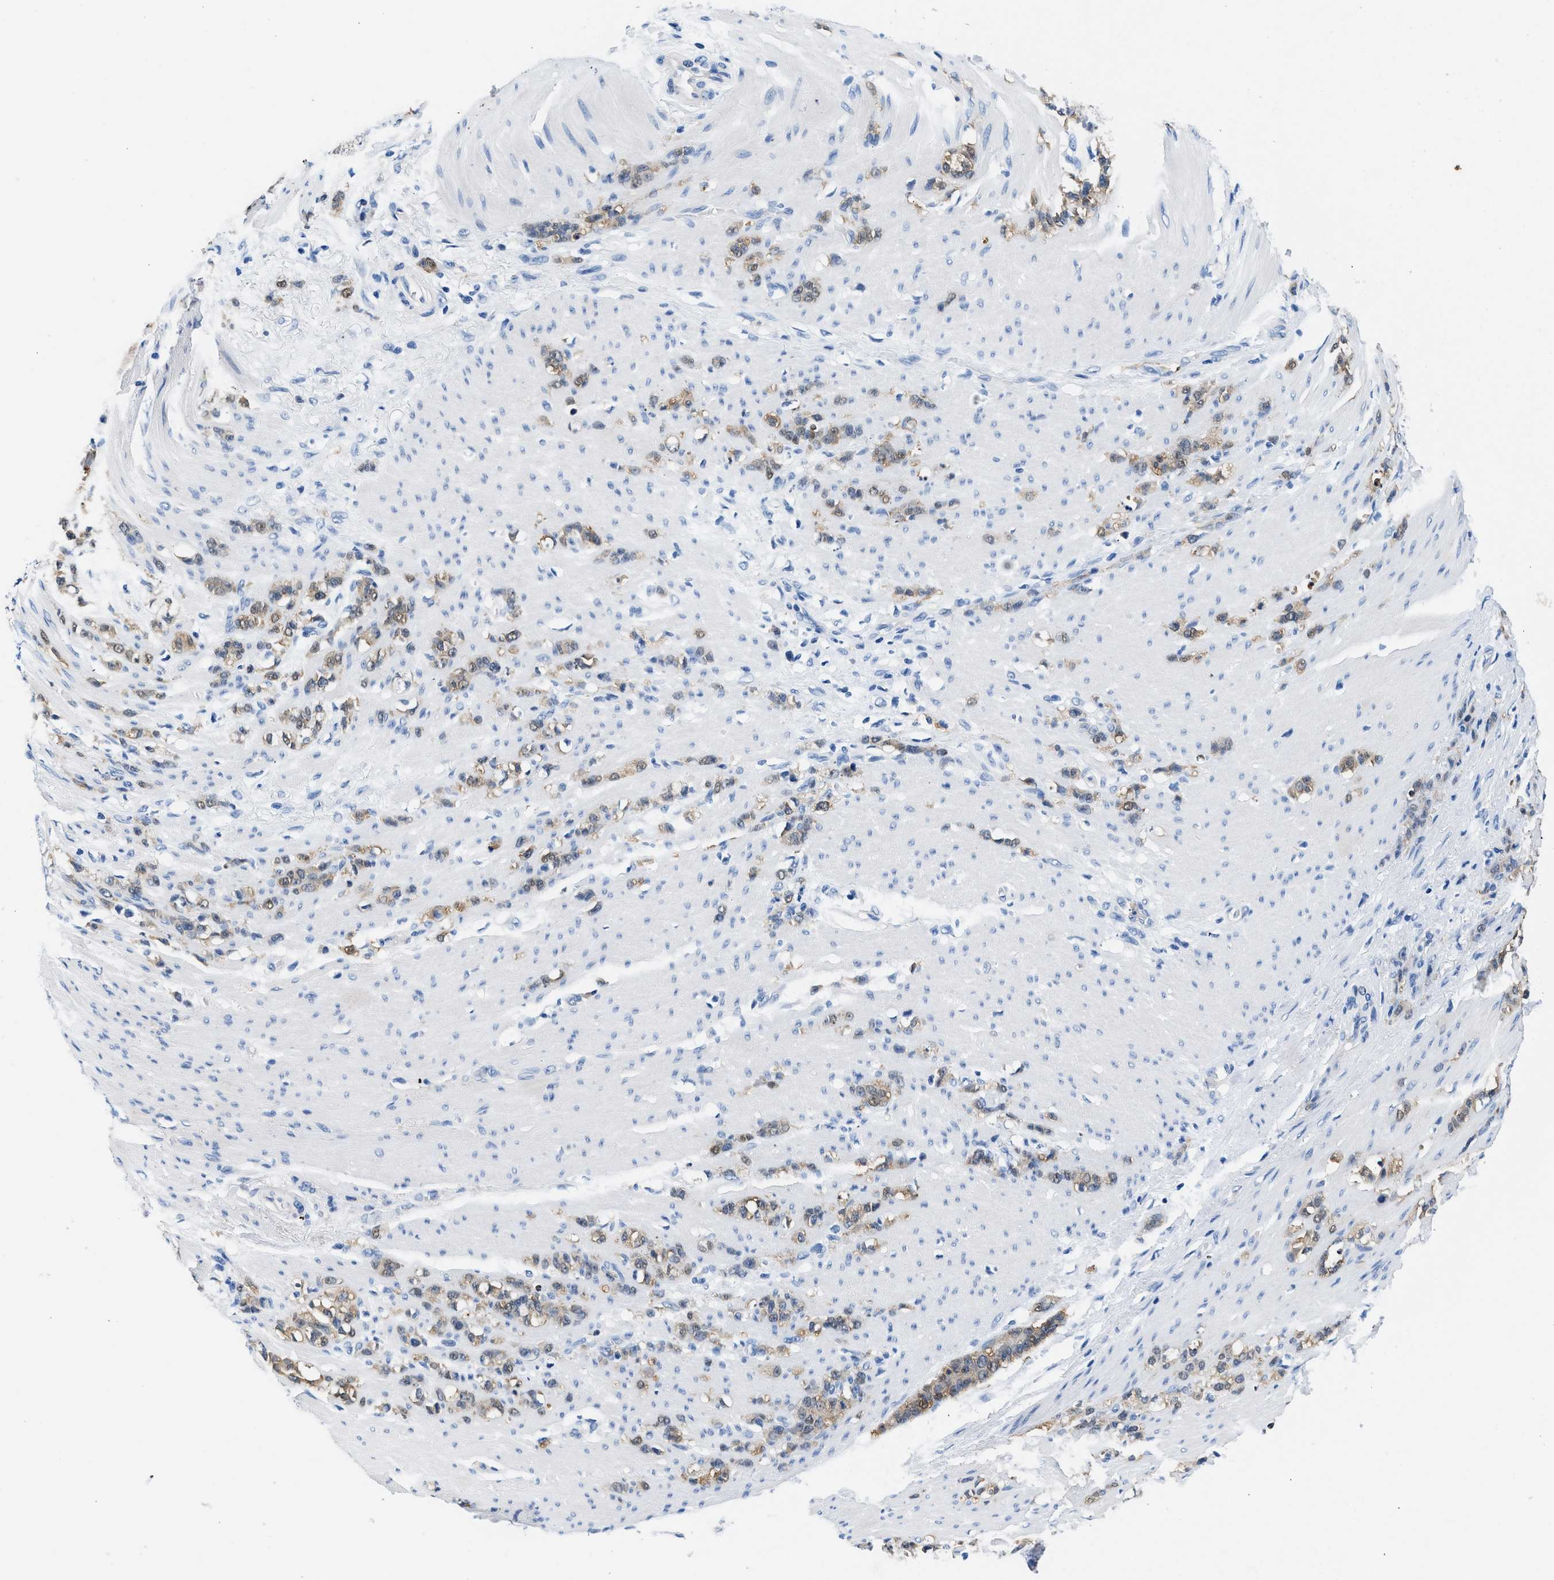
{"staining": {"intensity": "moderate", "quantity": ">75%", "location": "cytoplasmic/membranous"}, "tissue": "stomach cancer", "cell_type": "Tumor cells", "image_type": "cancer", "snomed": [{"axis": "morphology", "description": "Adenocarcinoma, NOS"}, {"axis": "topography", "description": "Stomach, lower"}], "caption": "This micrograph shows adenocarcinoma (stomach) stained with immunohistochemistry (IHC) to label a protein in brown. The cytoplasmic/membranous of tumor cells show moderate positivity for the protein. Nuclei are counter-stained blue.", "gene": "FADS6", "patient": {"sex": "male", "age": 88}}